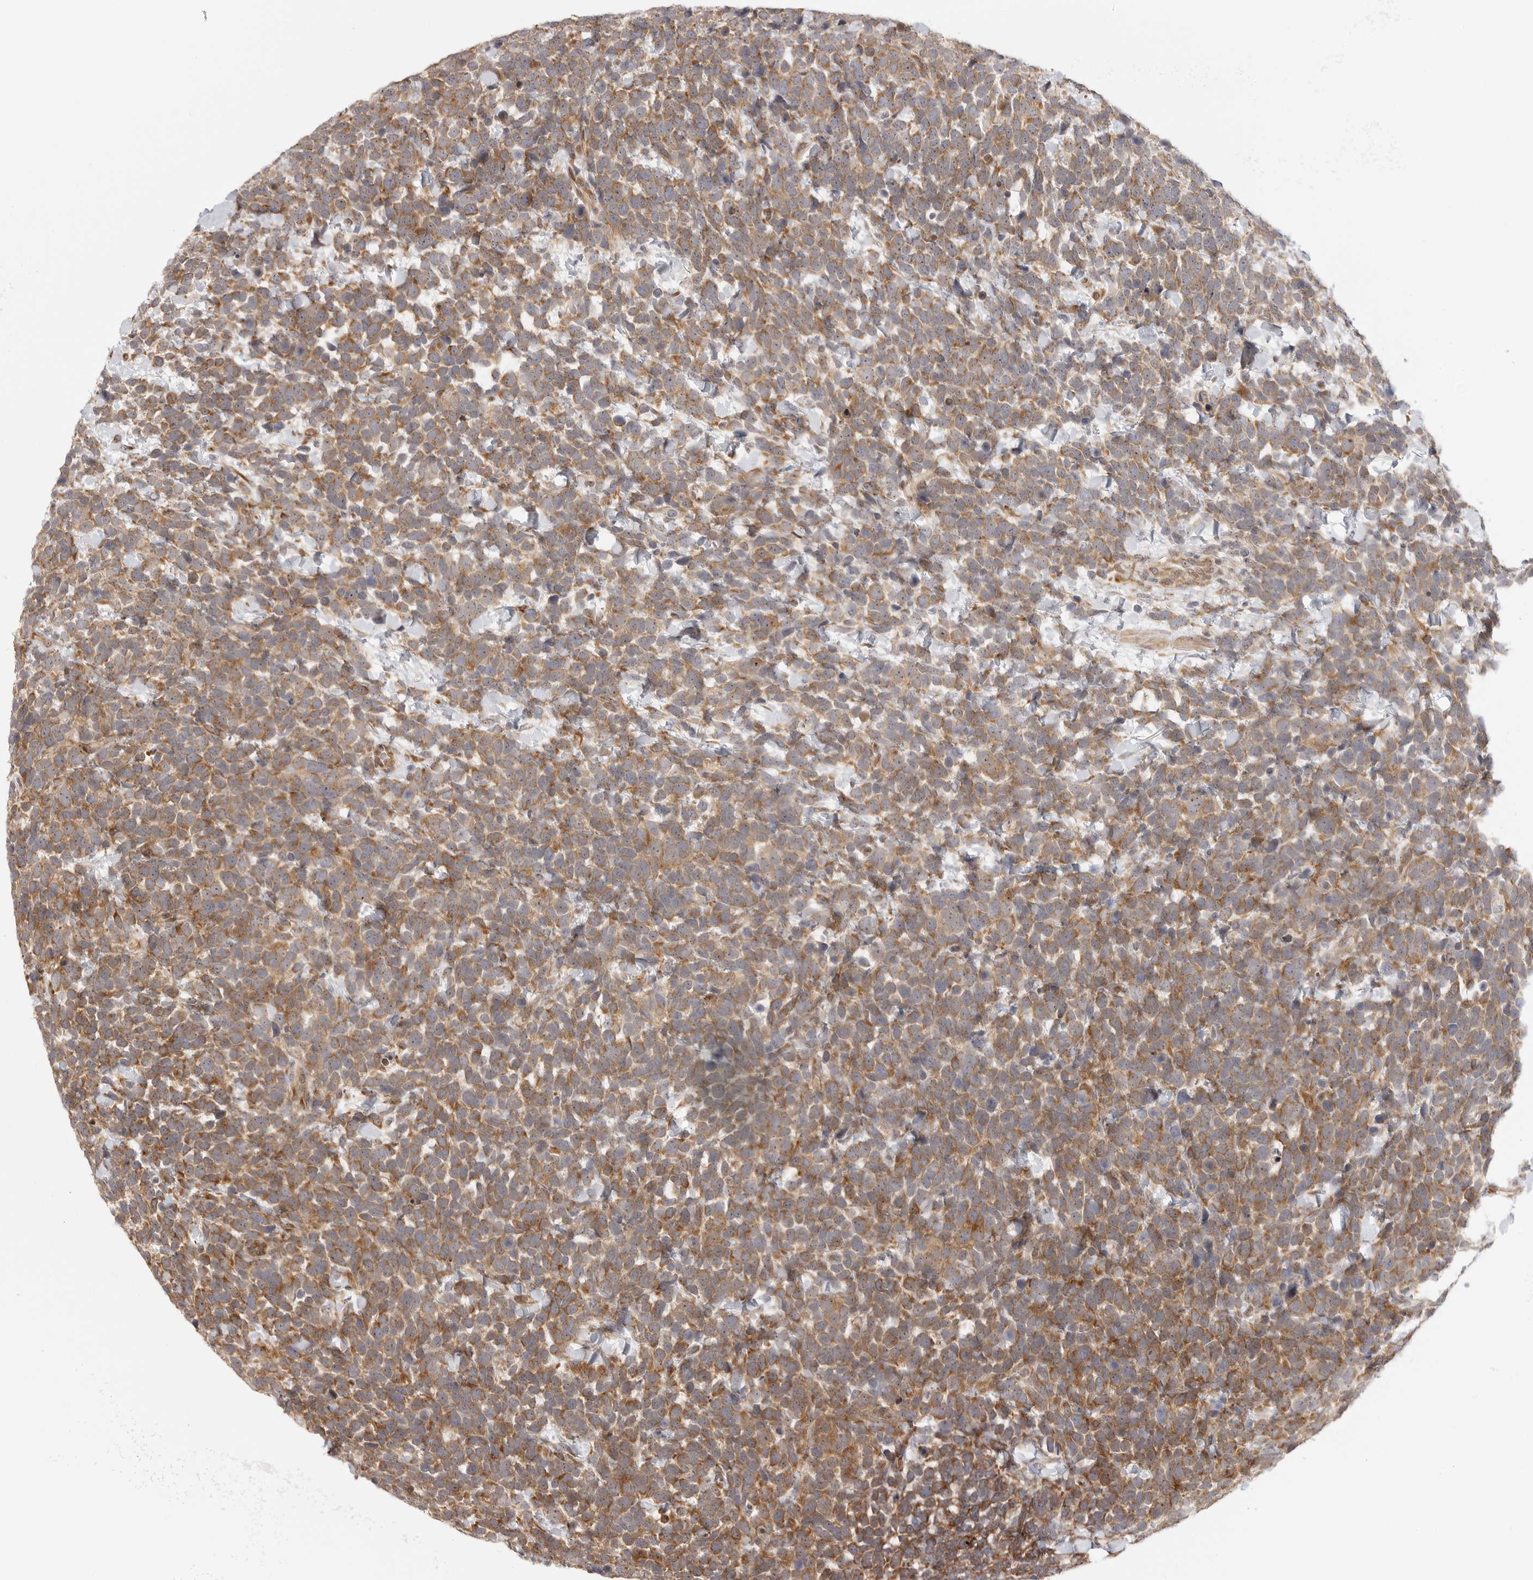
{"staining": {"intensity": "moderate", "quantity": ">75%", "location": "cytoplasmic/membranous,nuclear"}, "tissue": "urothelial cancer", "cell_type": "Tumor cells", "image_type": "cancer", "snomed": [{"axis": "morphology", "description": "Urothelial carcinoma, High grade"}, {"axis": "topography", "description": "Urinary bladder"}], "caption": "Brown immunohistochemical staining in human urothelial cancer displays moderate cytoplasmic/membranous and nuclear positivity in approximately >75% of tumor cells.", "gene": "DSCC1", "patient": {"sex": "female", "age": 82}}